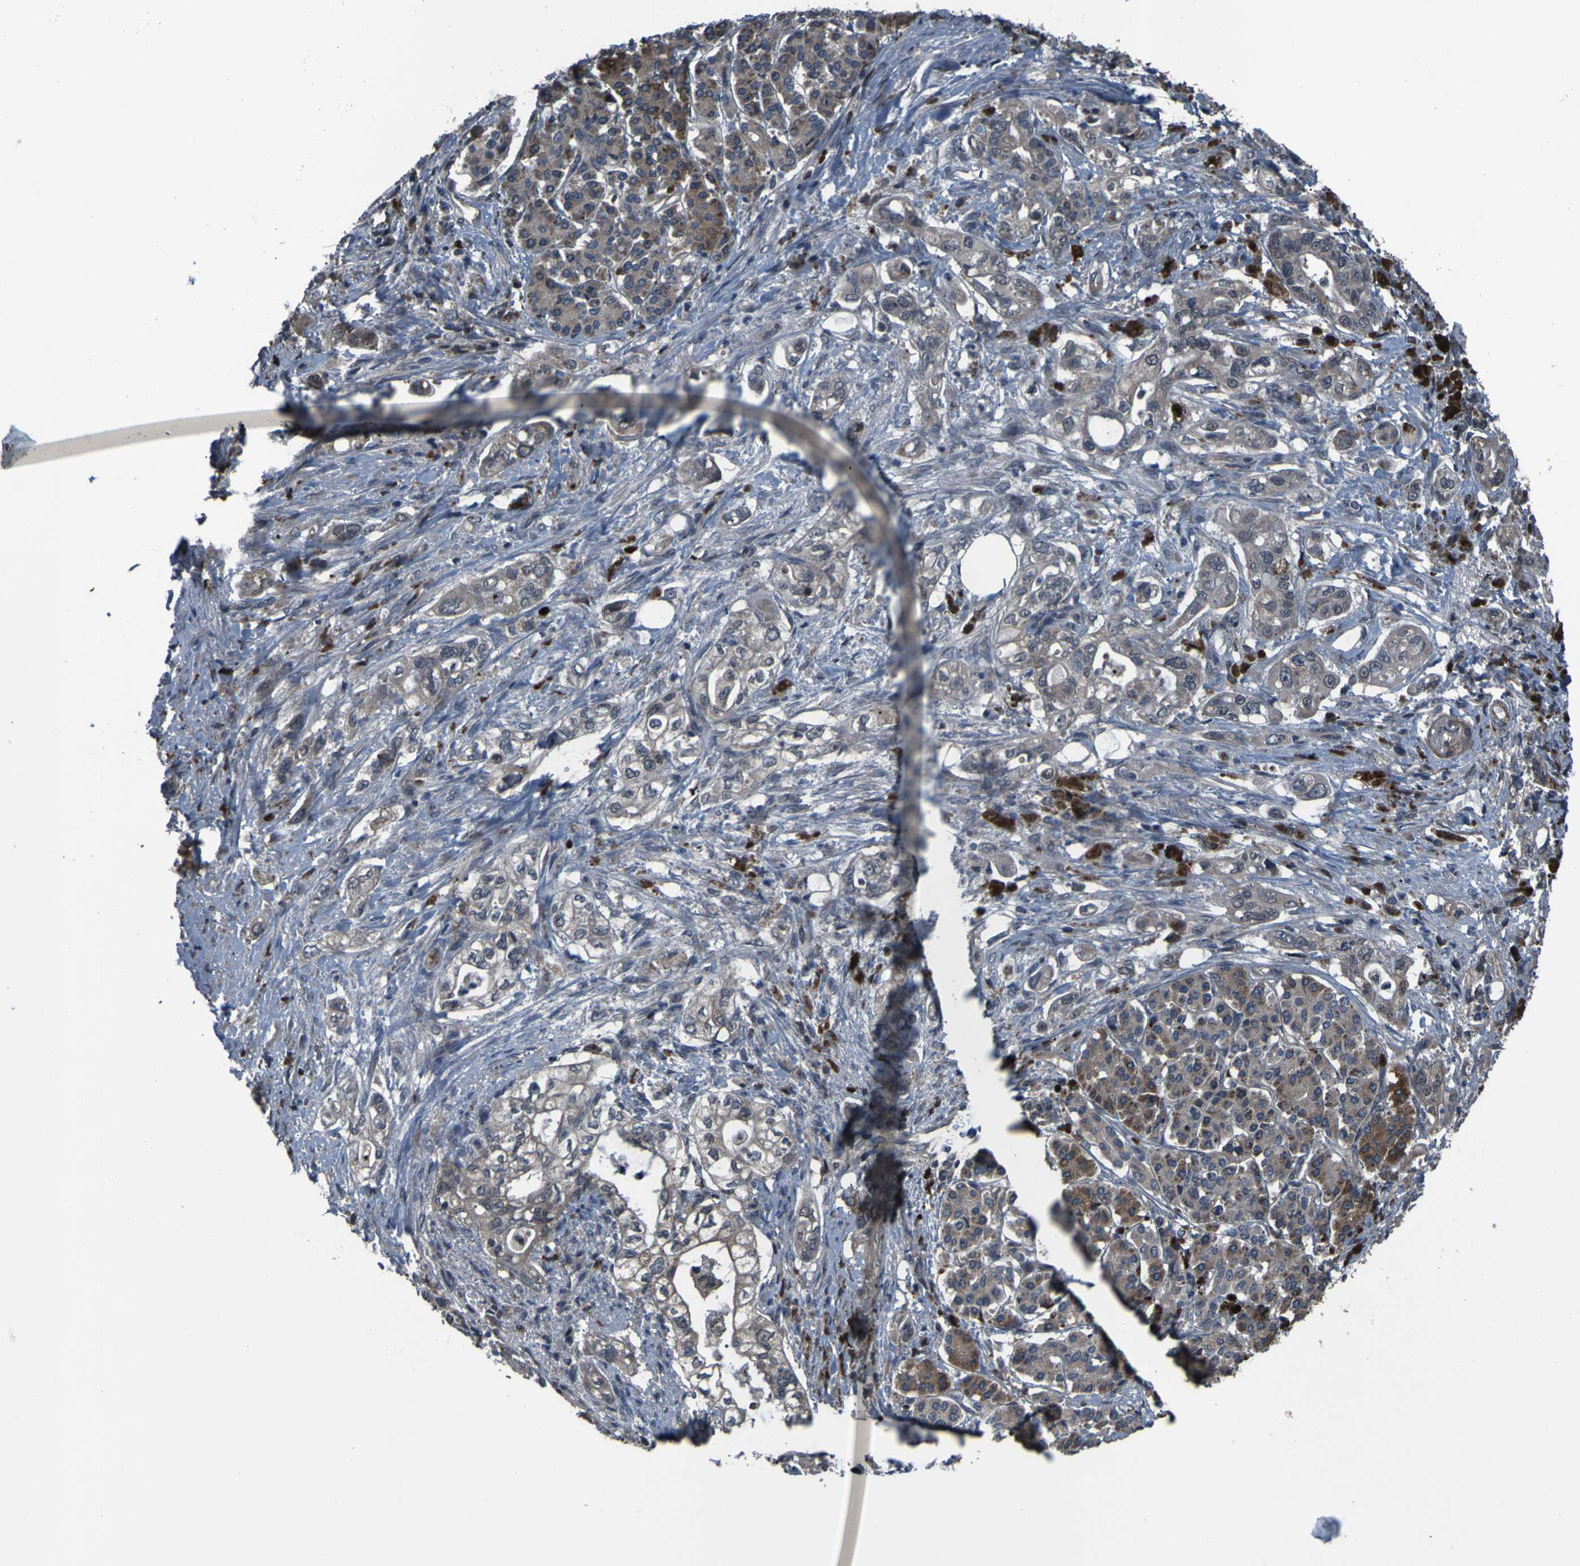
{"staining": {"intensity": "moderate", "quantity": ">75%", "location": "cytoplasmic/membranous"}, "tissue": "pancreatic cancer", "cell_type": "Tumor cells", "image_type": "cancer", "snomed": [{"axis": "morphology", "description": "Normal tissue, NOS"}, {"axis": "topography", "description": "Pancreas"}], "caption": "Tumor cells display moderate cytoplasmic/membranous staining in about >75% of cells in pancreatic cancer. Using DAB (3,3'-diaminobenzidine) (brown) and hematoxylin (blue) stains, captured at high magnification using brightfield microscopy.", "gene": "OSTM1", "patient": {"sex": "male", "age": 42}}